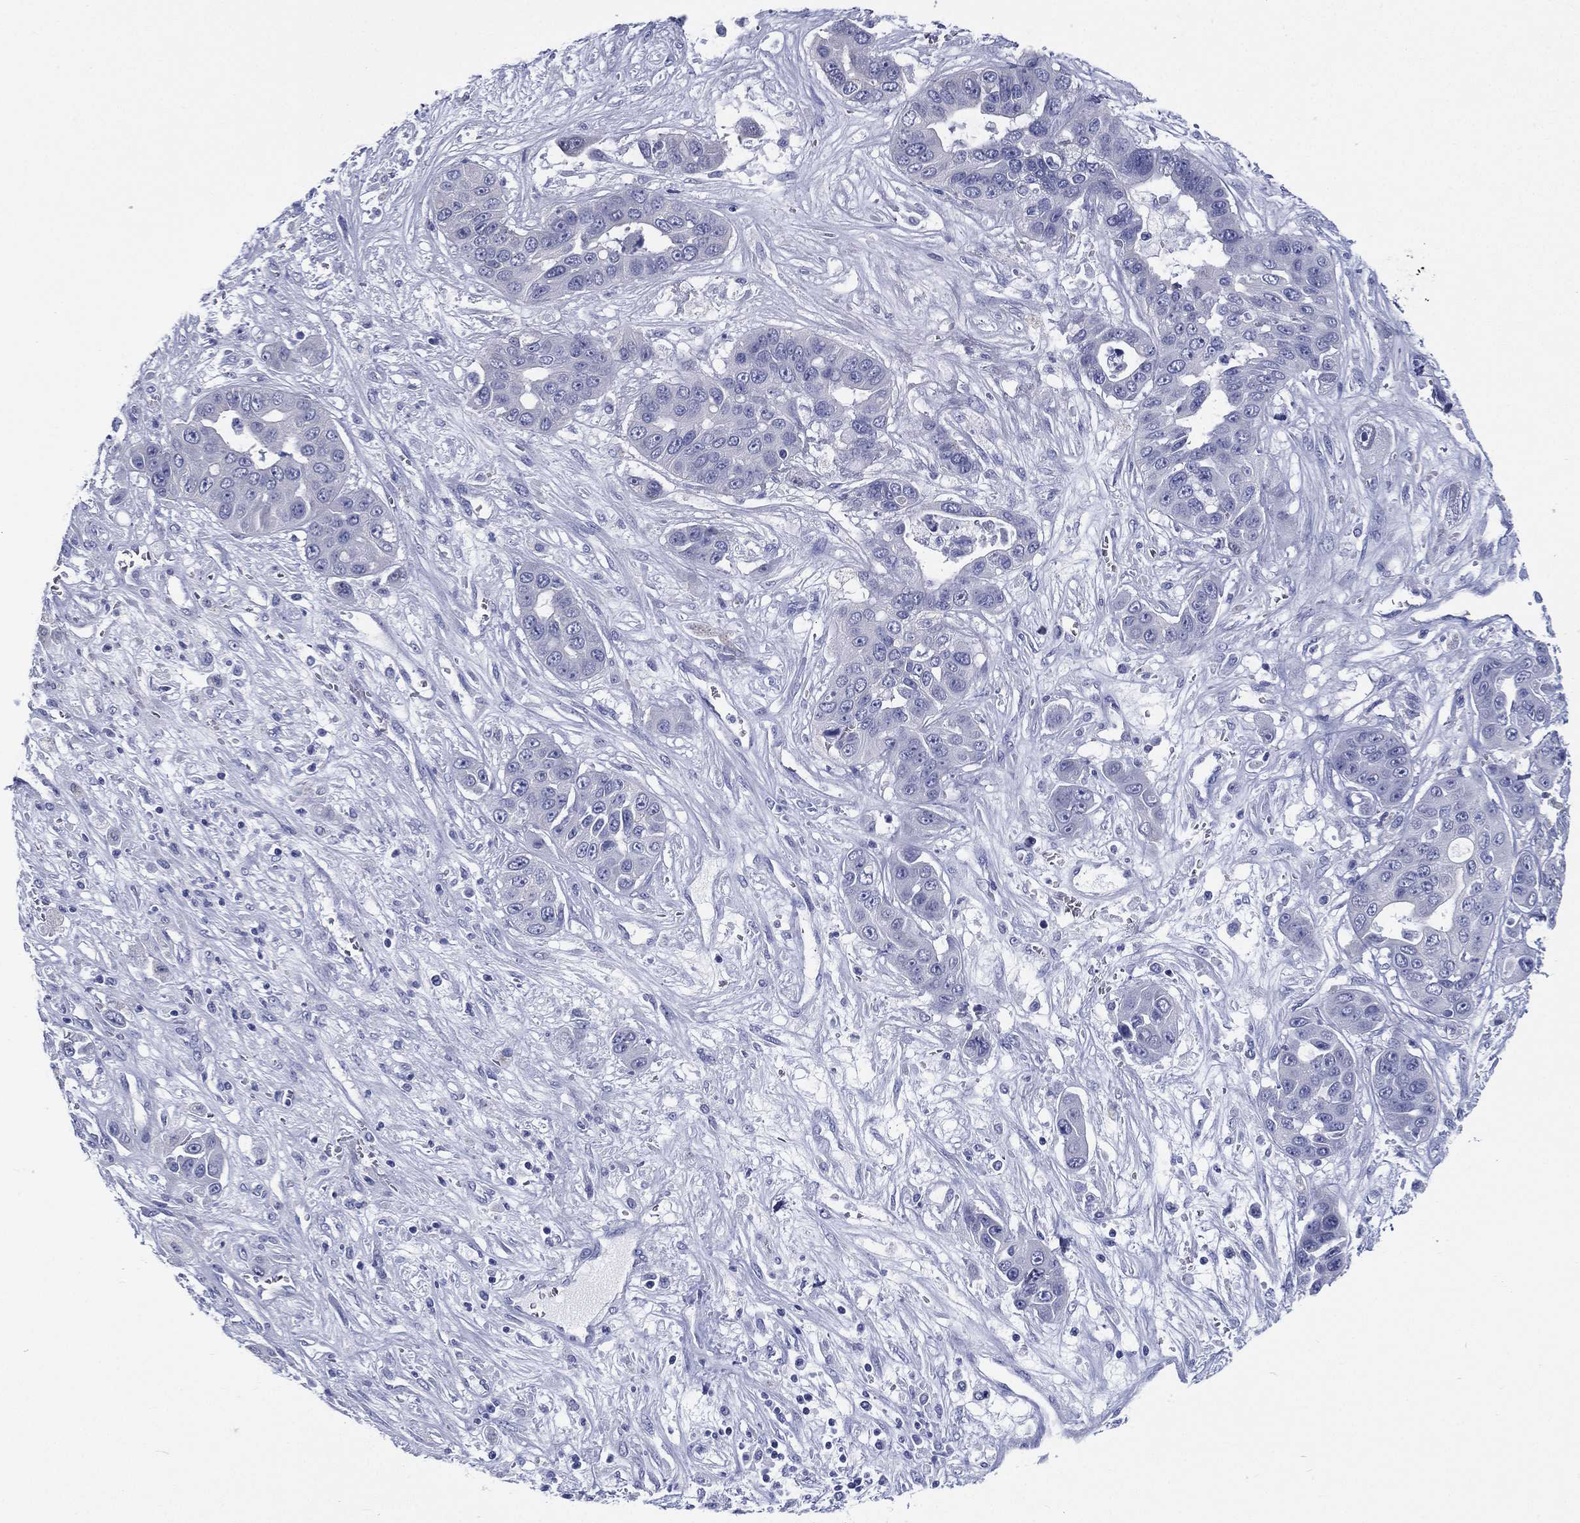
{"staining": {"intensity": "negative", "quantity": "none", "location": "none"}, "tissue": "liver cancer", "cell_type": "Tumor cells", "image_type": "cancer", "snomed": [{"axis": "morphology", "description": "Cholangiocarcinoma"}, {"axis": "topography", "description": "Liver"}], "caption": "Liver cholangiocarcinoma was stained to show a protein in brown. There is no significant expression in tumor cells.", "gene": "RSPH4A", "patient": {"sex": "female", "age": 52}}